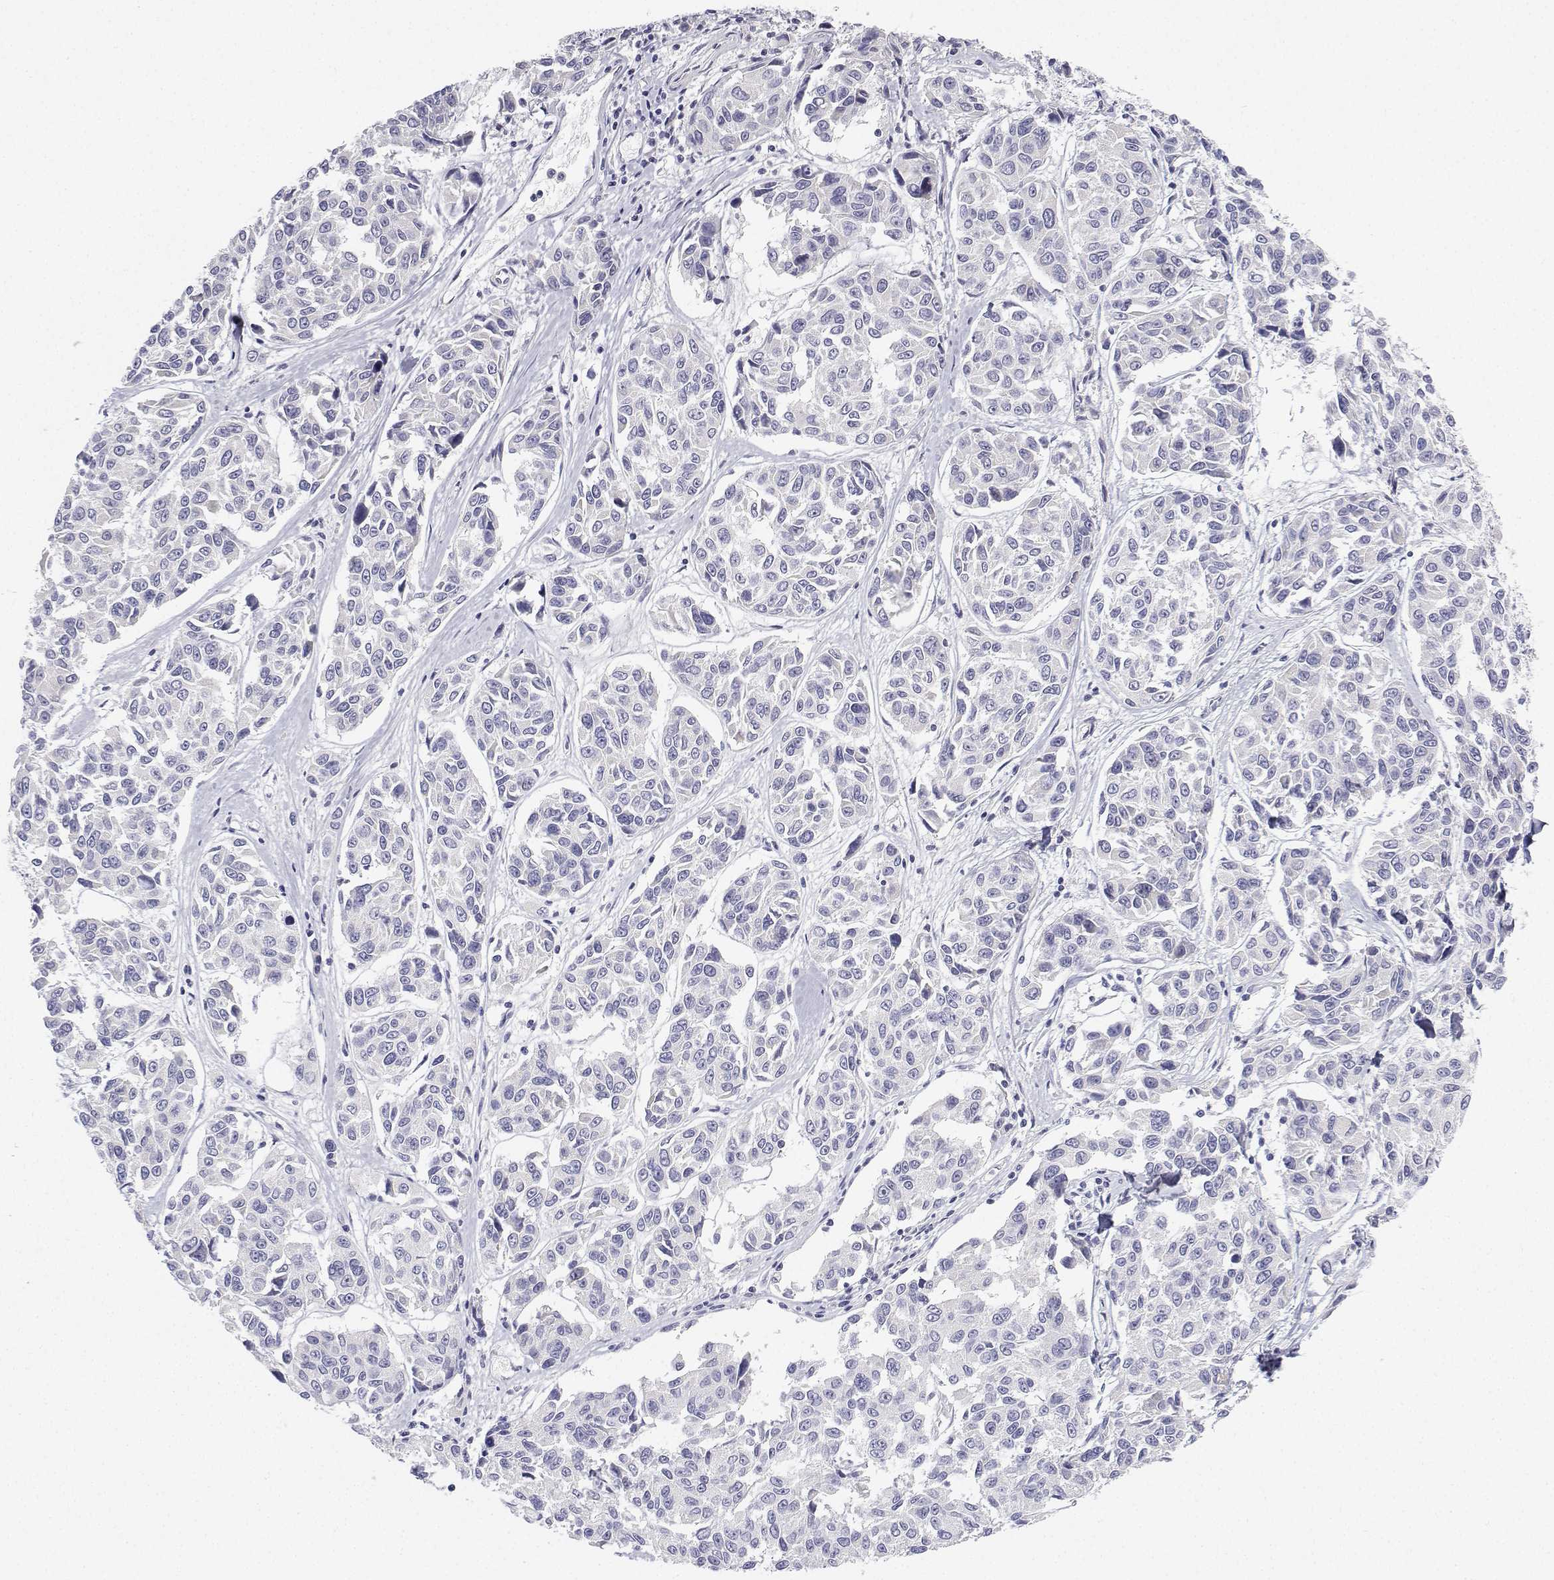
{"staining": {"intensity": "negative", "quantity": "none", "location": "none"}, "tissue": "melanoma", "cell_type": "Tumor cells", "image_type": "cancer", "snomed": [{"axis": "morphology", "description": "Malignant melanoma, NOS"}, {"axis": "topography", "description": "Skin"}], "caption": "High magnification brightfield microscopy of malignant melanoma stained with DAB (brown) and counterstained with hematoxylin (blue): tumor cells show no significant staining.", "gene": "ANKRD65", "patient": {"sex": "female", "age": 66}}